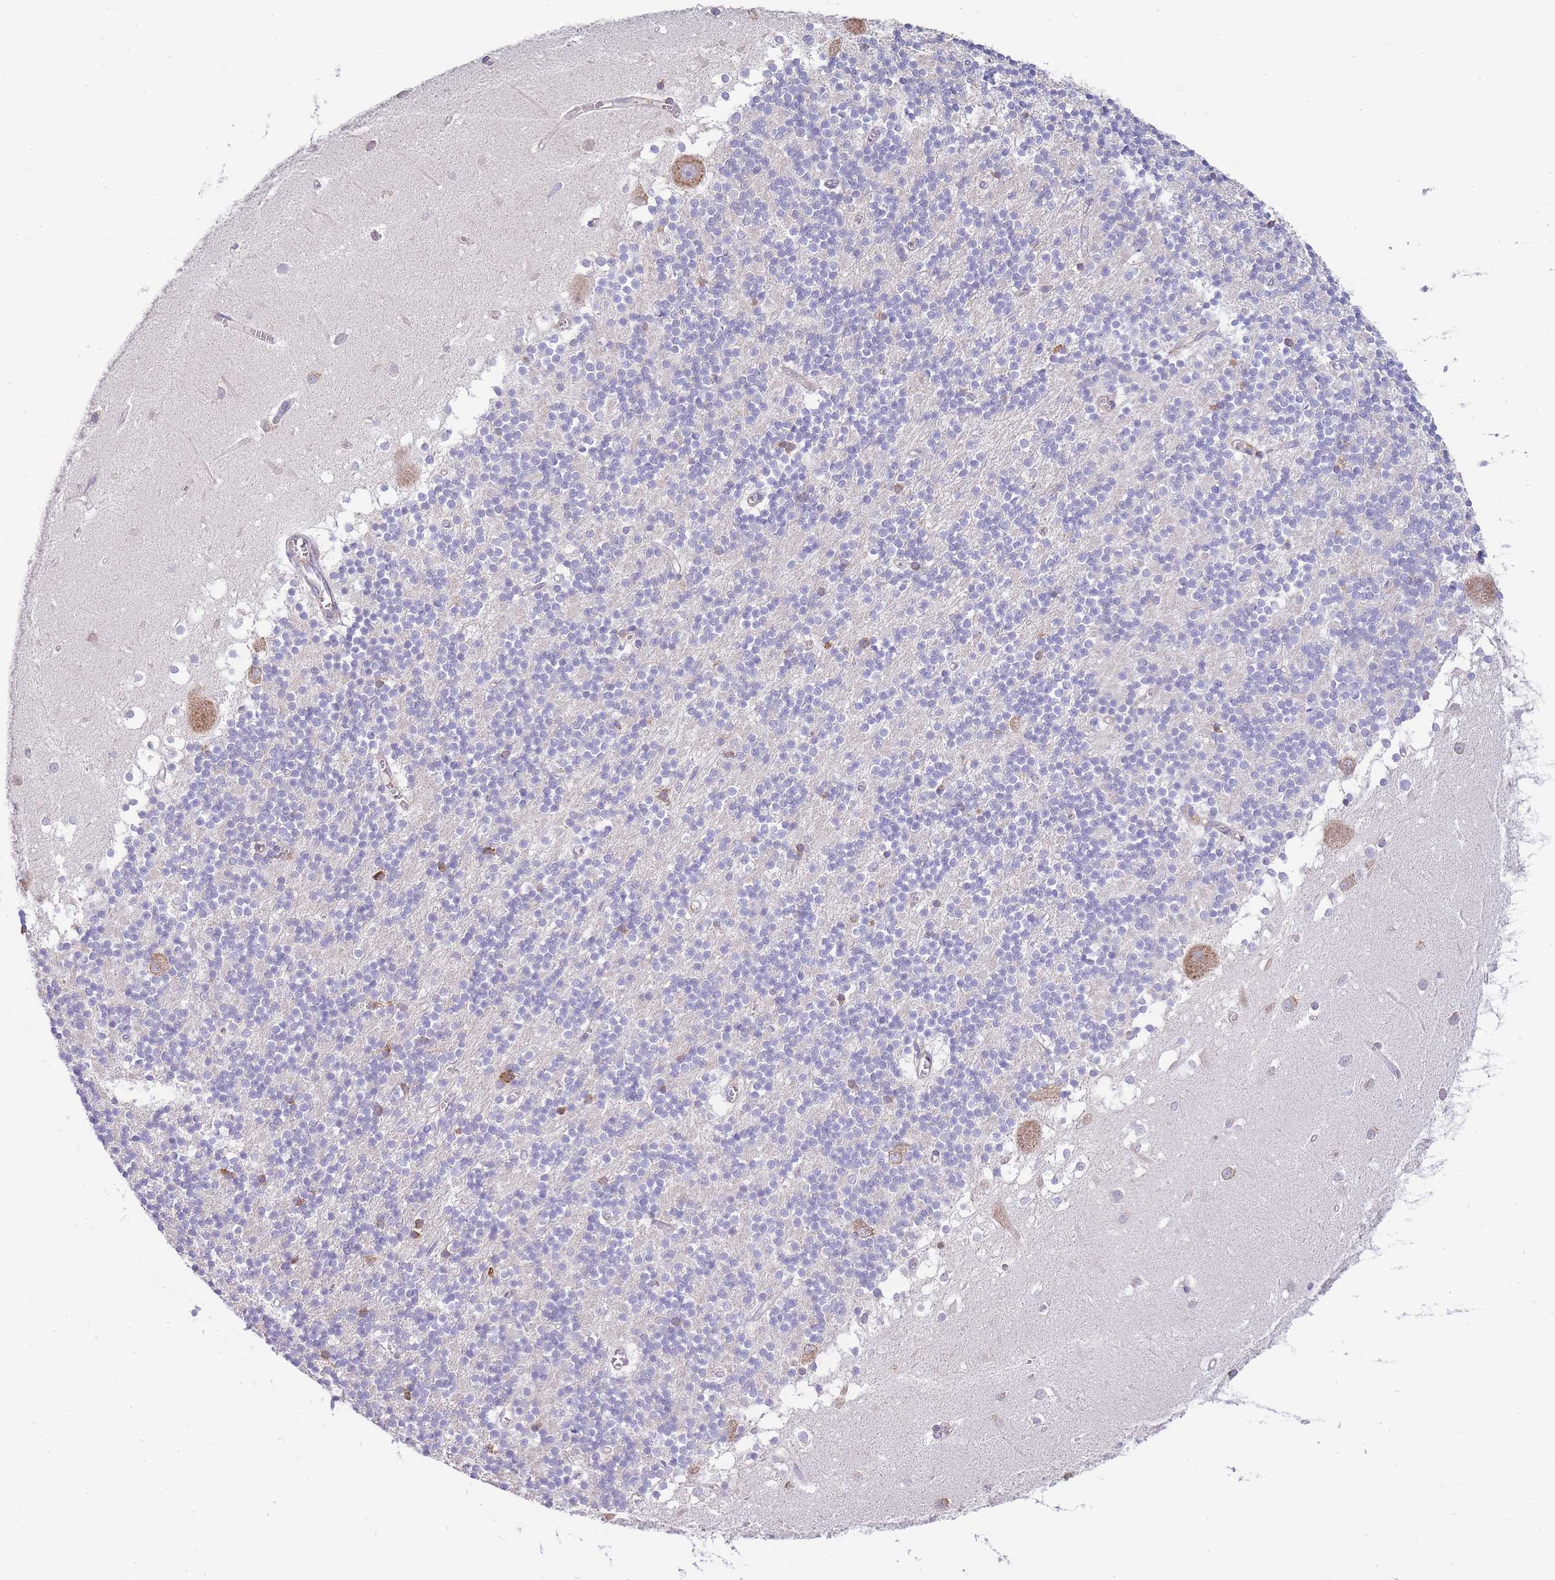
{"staining": {"intensity": "negative", "quantity": "none", "location": "none"}, "tissue": "cerebellum", "cell_type": "Cells in granular layer", "image_type": "normal", "snomed": [{"axis": "morphology", "description": "Normal tissue, NOS"}, {"axis": "topography", "description": "Cerebellum"}], "caption": "Immunohistochemistry (IHC) micrograph of normal cerebellum stained for a protein (brown), which displays no expression in cells in granular layer.", "gene": "BEX1", "patient": {"sex": "male", "age": 54}}